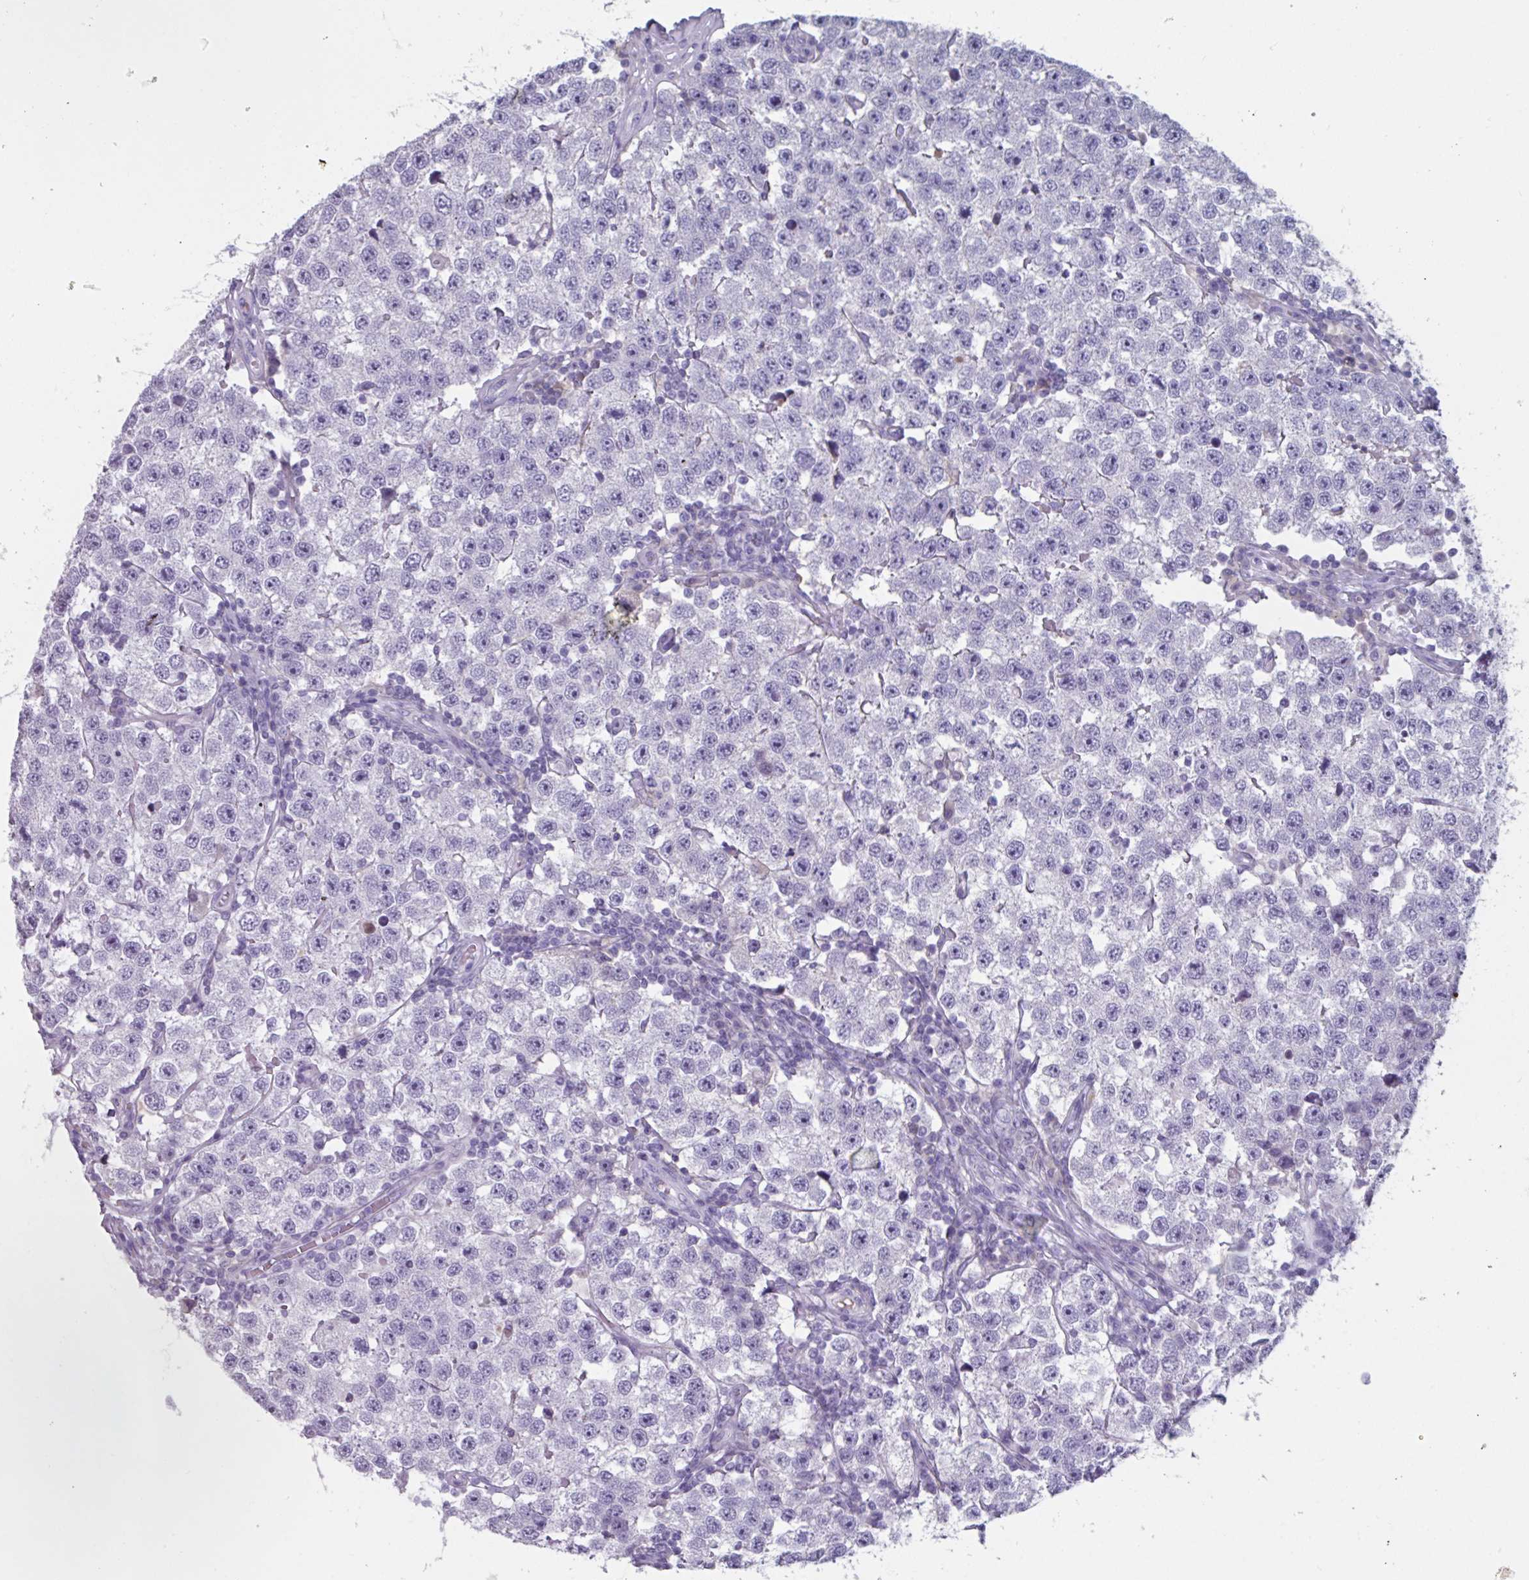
{"staining": {"intensity": "negative", "quantity": "none", "location": "none"}, "tissue": "testis cancer", "cell_type": "Tumor cells", "image_type": "cancer", "snomed": [{"axis": "morphology", "description": "Seminoma, NOS"}, {"axis": "topography", "description": "Testis"}], "caption": "Seminoma (testis) was stained to show a protein in brown. There is no significant positivity in tumor cells. (Brightfield microscopy of DAB (3,3'-diaminobenzidine) IHC at high magnification).", "gene": "OR2T10", "patient": {"sex": "male", "age": 34}}